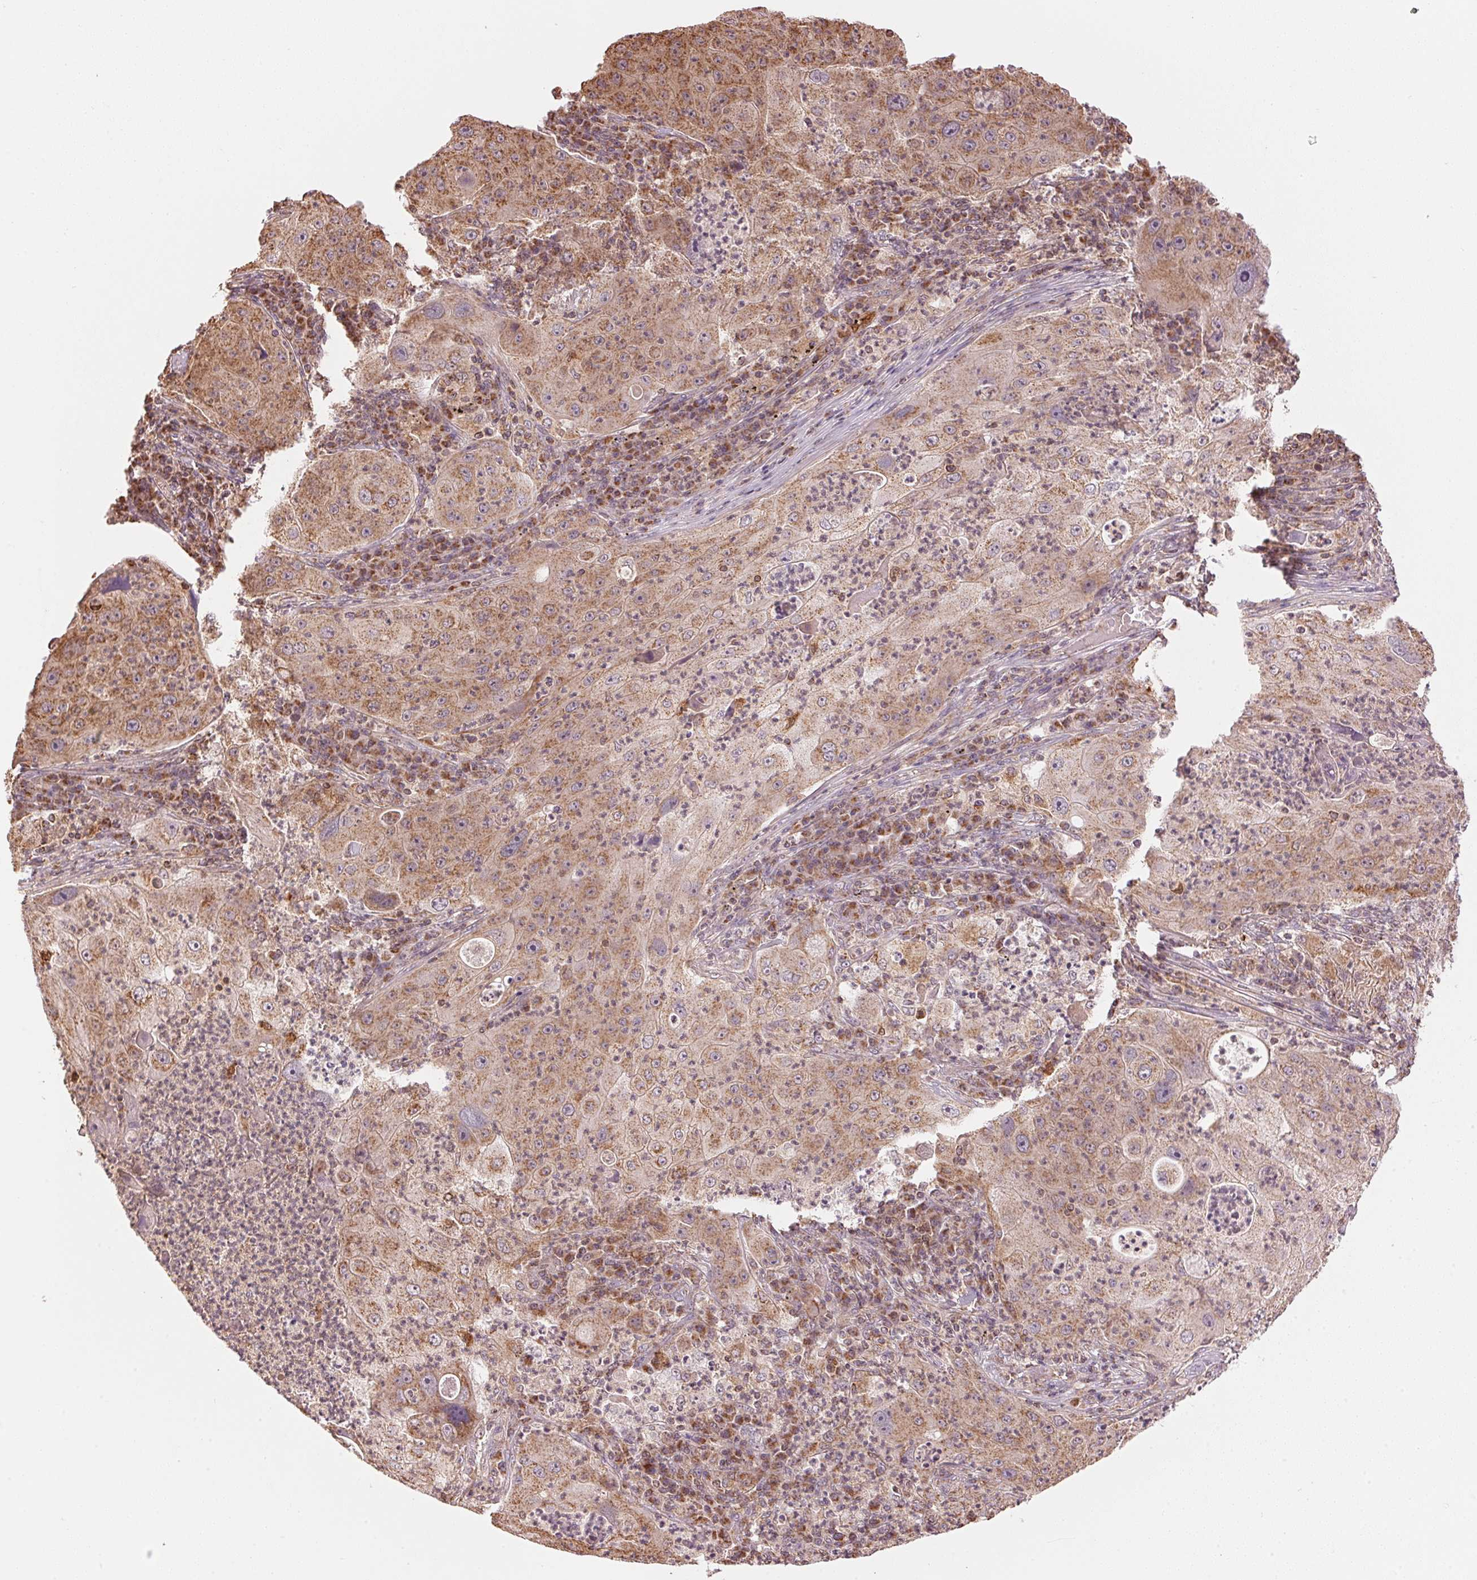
{"staining": {"intensity": "moderate", "quantity": ">75%", "location": "cytoplasmic/membranous"}, "tissue": "lung cancer", "cell_type": "Tumor cells", "image_type": "cancer", "snomed": [{"axis": "morphology", "description": "Squamous cell carcinoma, NOS"}, {"axis": "topography", "description": "Lung"}], "caption": "Immunohistochemical staining of lung squamous cell carcinoma exhibits medium levels of moderate cytoplasmic/membranous protein expression in approximately >75% of tumor cells.", "gene": "ARHGAP6", "patient": {"sex": "female", "age": 59}}